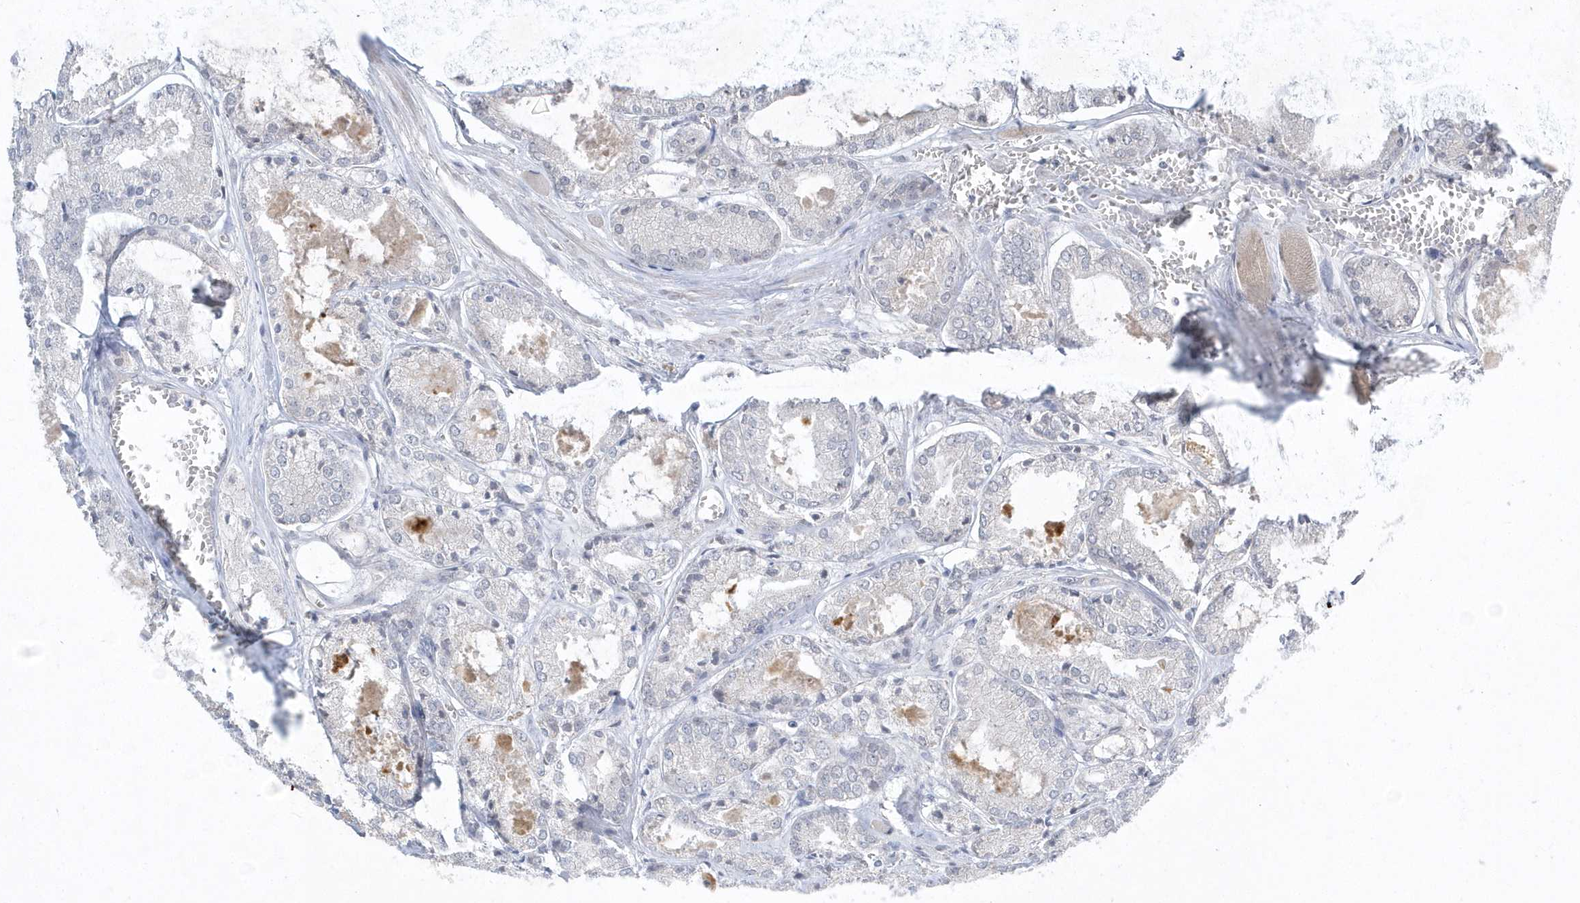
{"staining": {"intensity": "negative", "quantity": "none", "location": "none"}, "tissue": "prostate cancer", "cell_type": "Tumor cells", "image_type": "cancer", "snomed": [{"axis": "morphology", "description": "Adenocarcinoma, Low grade"}, {"axis": "topography", "description": "Prostate"}], "caption": "Immunohistochemistry (IHC) micrograph of human adenocarcinoma (low-grade) (prostate) stained for a protein (brown), which displays no expression in tumor cells. (IHC, brightfield microscopy, high magnification).", "gene": "ZC3H12D", "patient": {"sex": "male", "age": 67}}